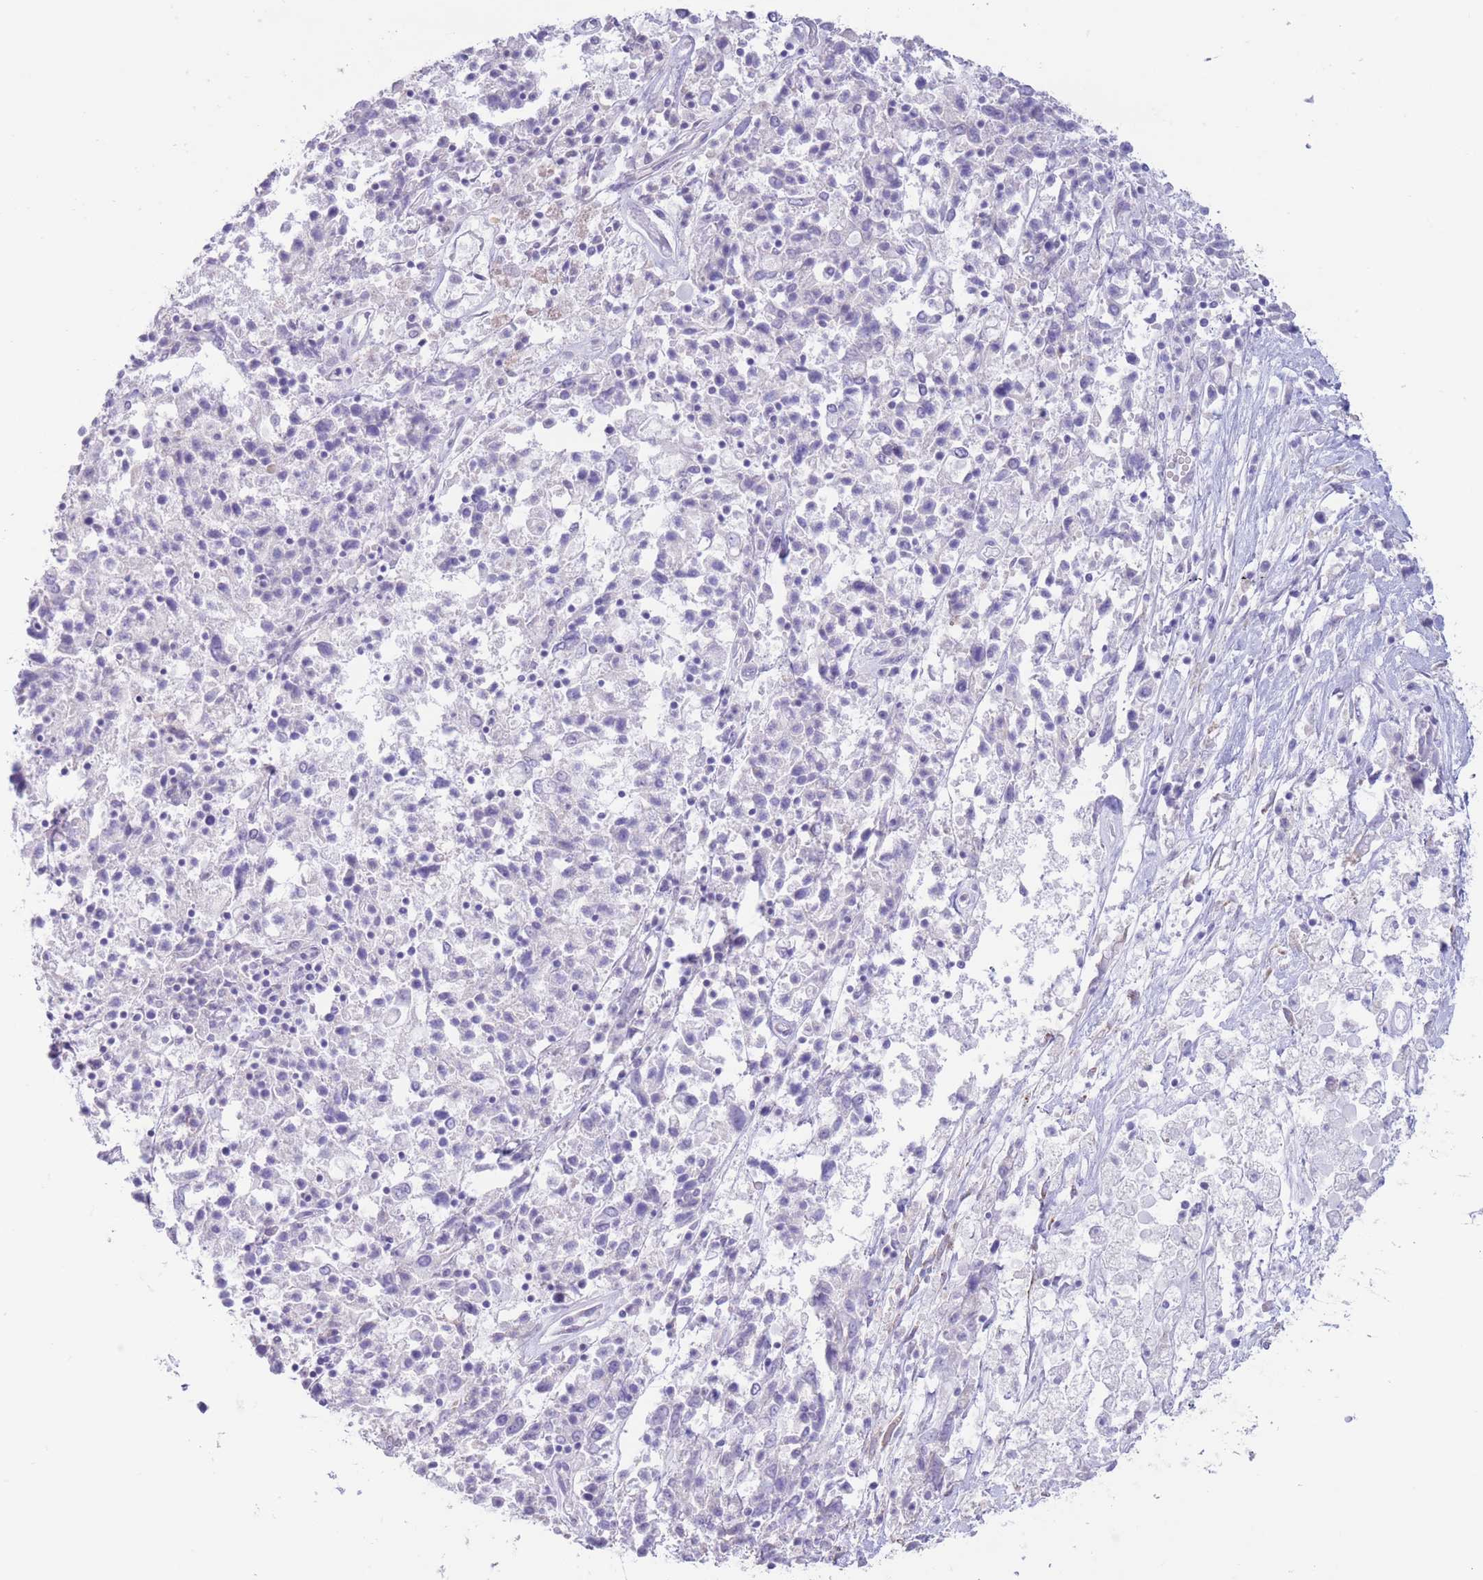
{"staining": {"intensity": "negative", "quantity": "none", "location": "none"}, "tissue": "ovarian cancer", "cell_type": "Tumor cells", "image_type": "cancer", "snomed": [{"axis": "morphology", "description": "Carcinoma, endometroid"}, {"axis": "topography", "description": "Ovary"}], "caption": "The histopathology image exhibits no significant staining in tumor cells of ovarian endometroid carcinoma.", "gene": "FAH", "patient": {"sex": "female", "age": 62}}